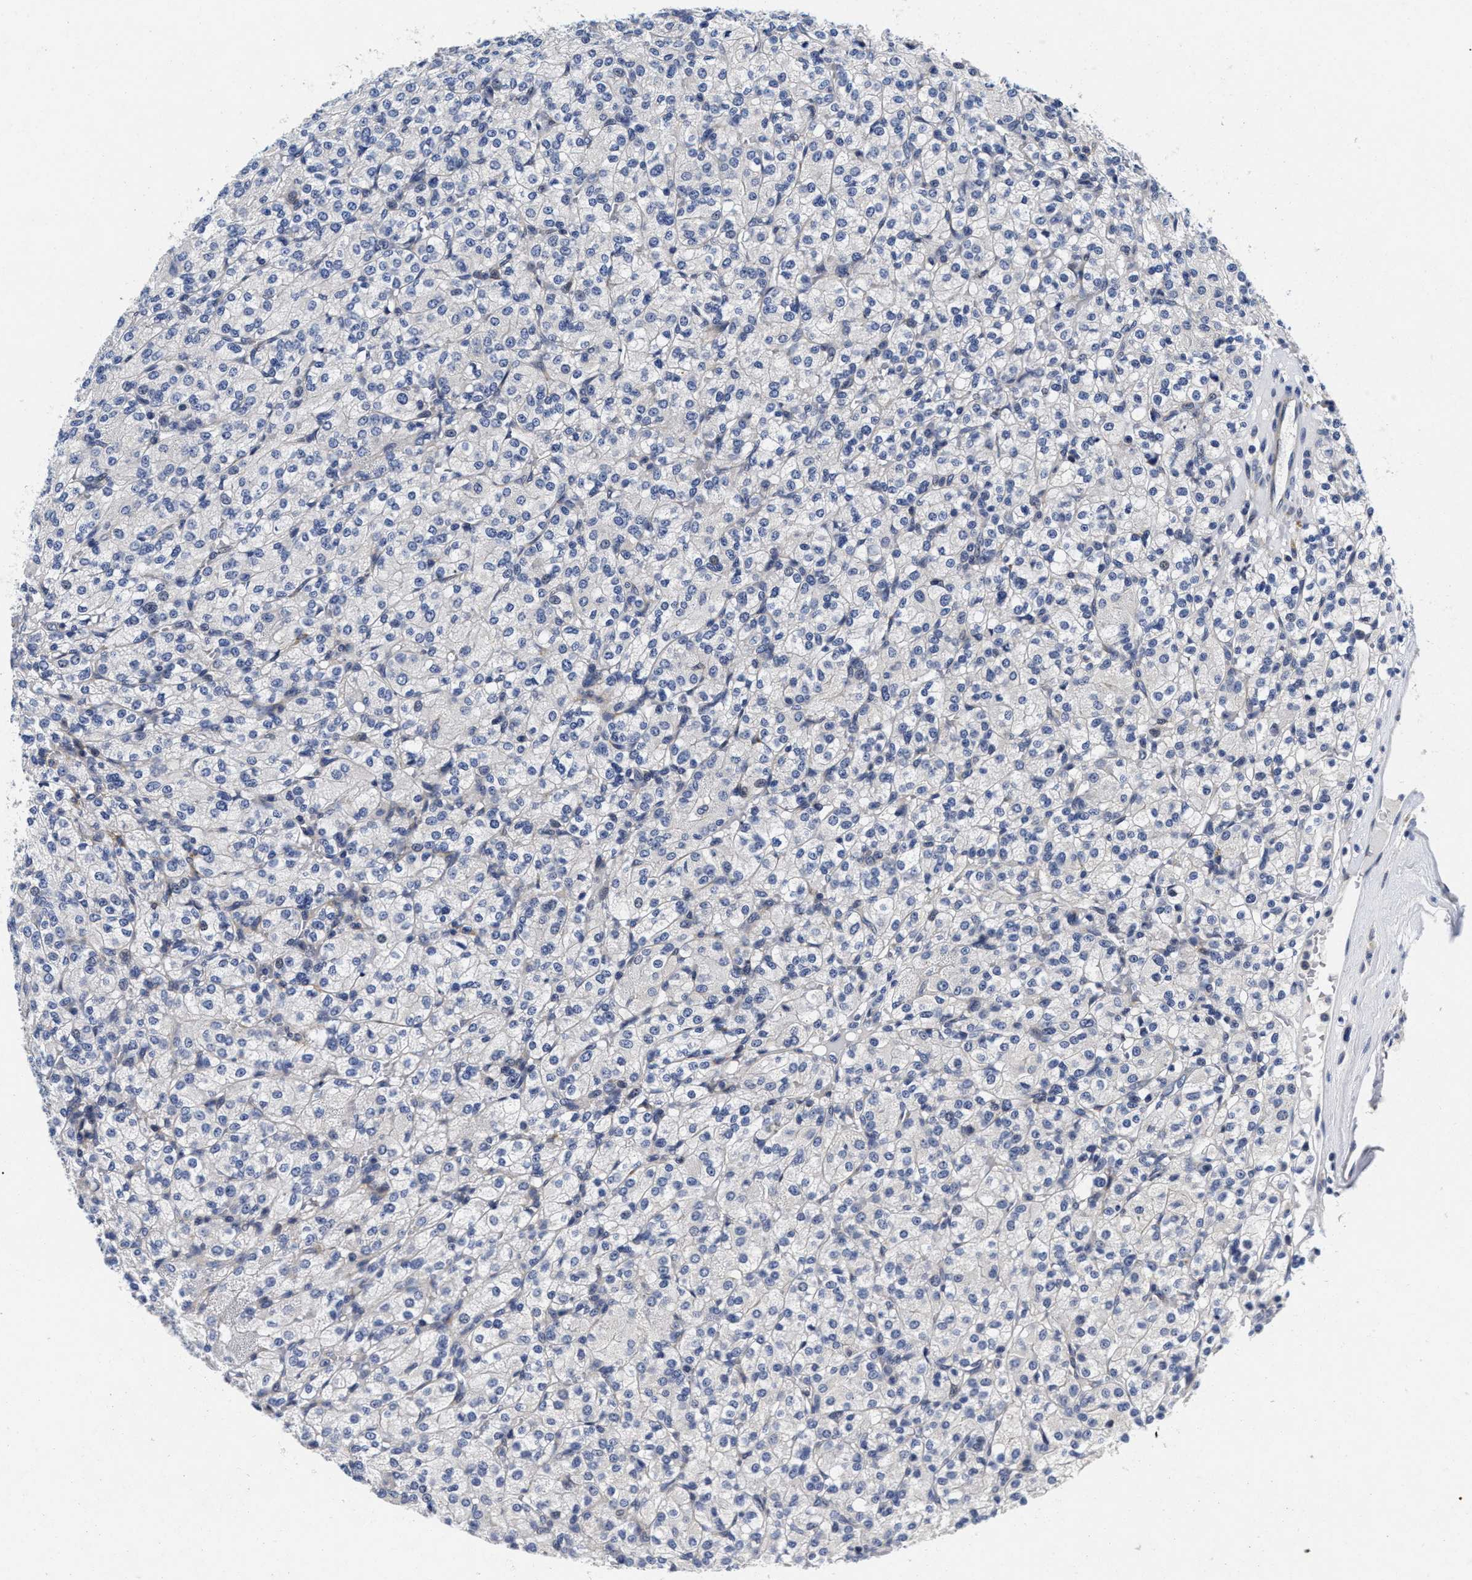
{"staining": {"intensity": "negative", "quantity": "none", "location": "none"}, "tissue": "renal cancer", "cell_type": "Tumor cells", "image_type": "cancer", "snomed": [{"axis": "morphology", "description": "Adenocarcinoma, NOS"}, {"axis": "topography", "description": "Kidney"}], "caption": "Immunohistochemical staining of human renal cancer exhibits no significant expression in tumor cells.", "gene": "LAD1", "patient": {"sex": "male", "age": 77}}